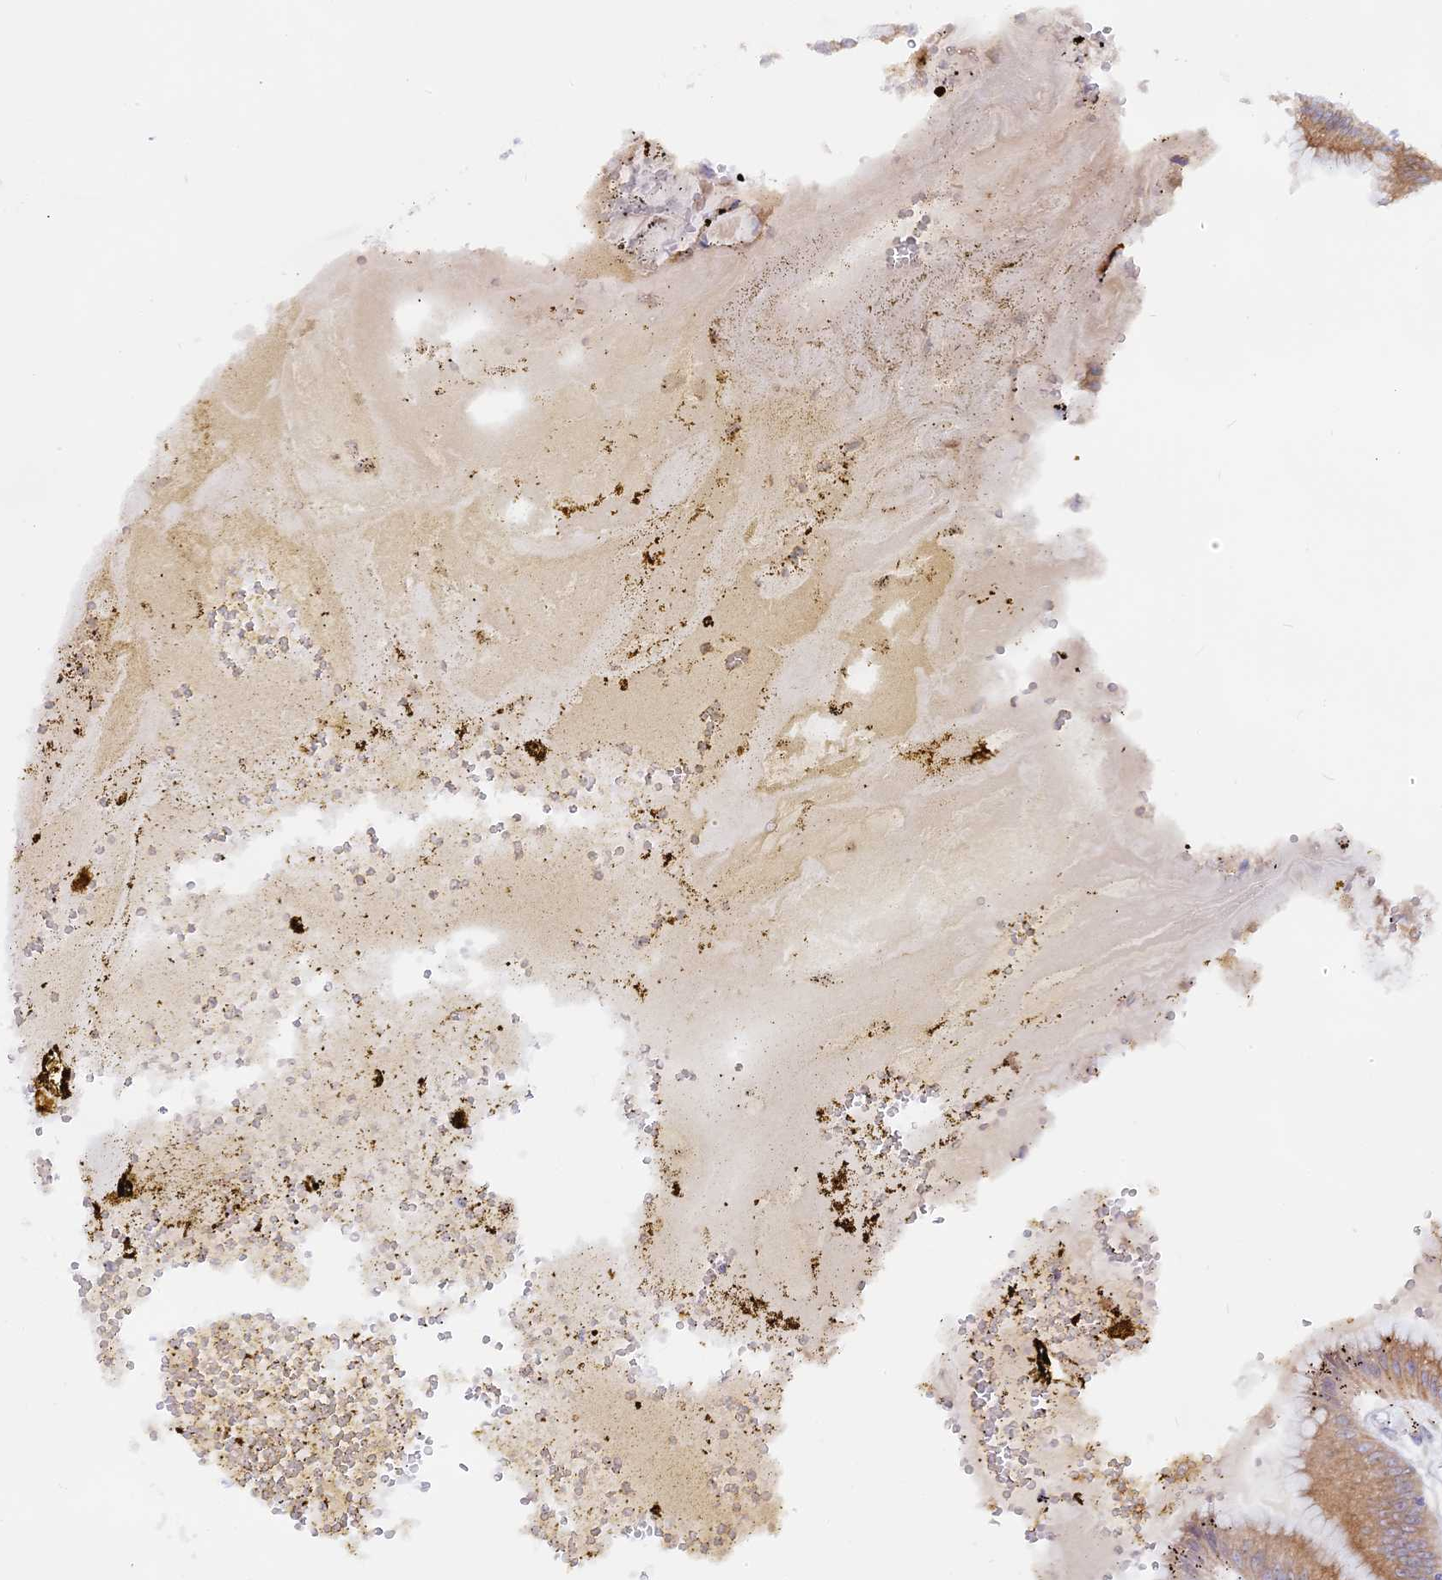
{"staining": {"intensity": "moderate", "quantity": ">75%", "location": "cytoplasmic/membranous"}, "tissue": "stomach", "cell_type": "Glandular cells", "image_type": "normal", "snomed": [{"axis": "morphology", "description": "Normal tissue, NOS"}, {"axis": "topography", "description": "Stomach, lower"}], "caption": "A high-resolution image shows immunohistochemistry staining of benign stomach, which displays moderate cytoplasmic/membranous expression in about >75% of glandular cells. (DAB IHC with brightfield microscopy, high magnification).", "gene": "TLCD1", "patient": {"sex": "male", "age": 71}}